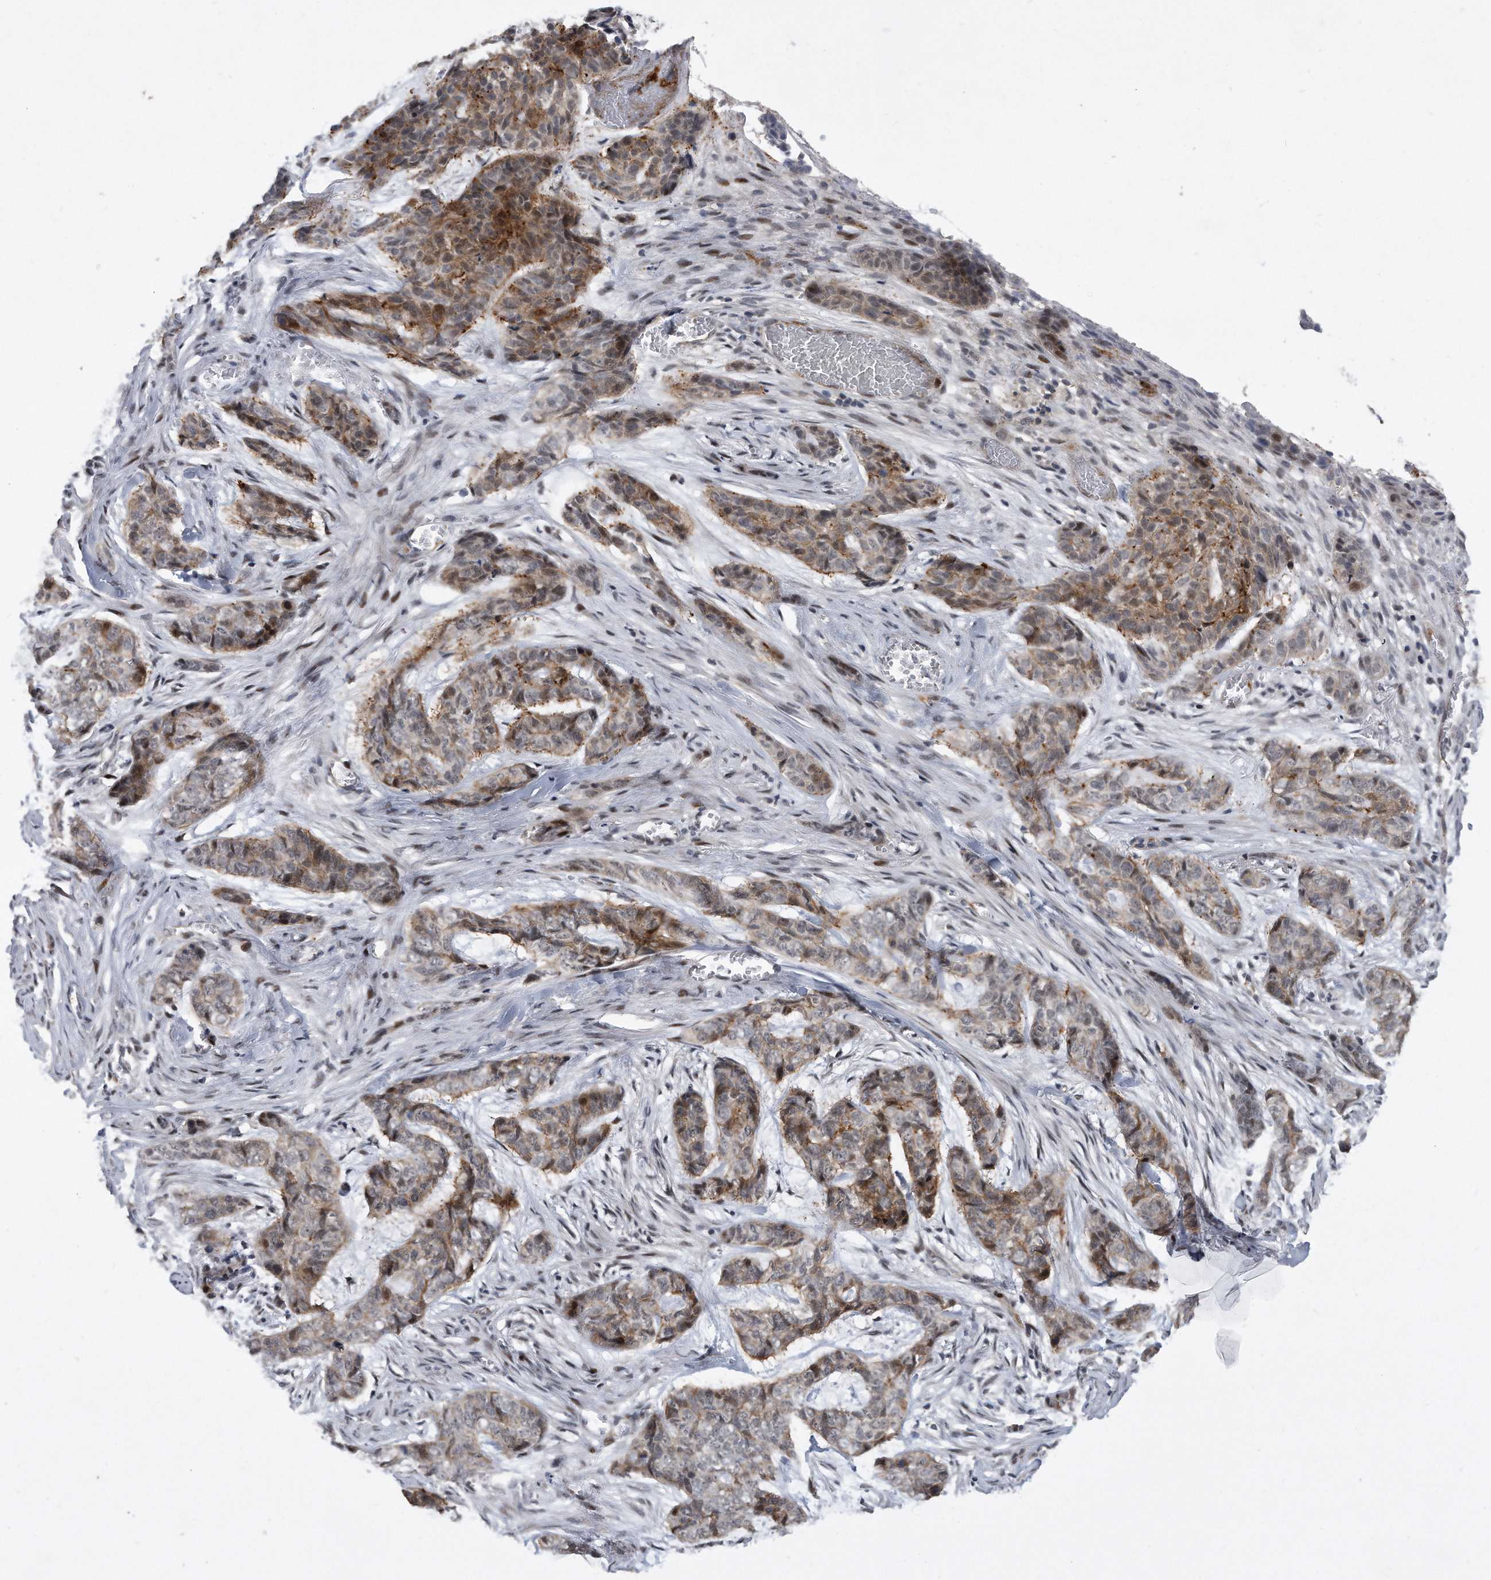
{"staining": {"intensity": "moderate", "quantity": "<25%", "location": "cytoplasmic/membranous,nuclear"}, "tissue": "skin cancer", "cell_type": "Tumor cells", "image_type": "cancer", "snomed": [{"axis": "morphology", "description": "Basal cell carcinoma"}, {"axis": "topography", "description": "Skin"}], "caption": "Protein expression analysis of human skin cancer reveals moderate cytoplasmic/membranous and nuclear expression in about <25% of tumor cells.", "gene": "PGBD2", "patient": {"sex": "female", "age": 64}}